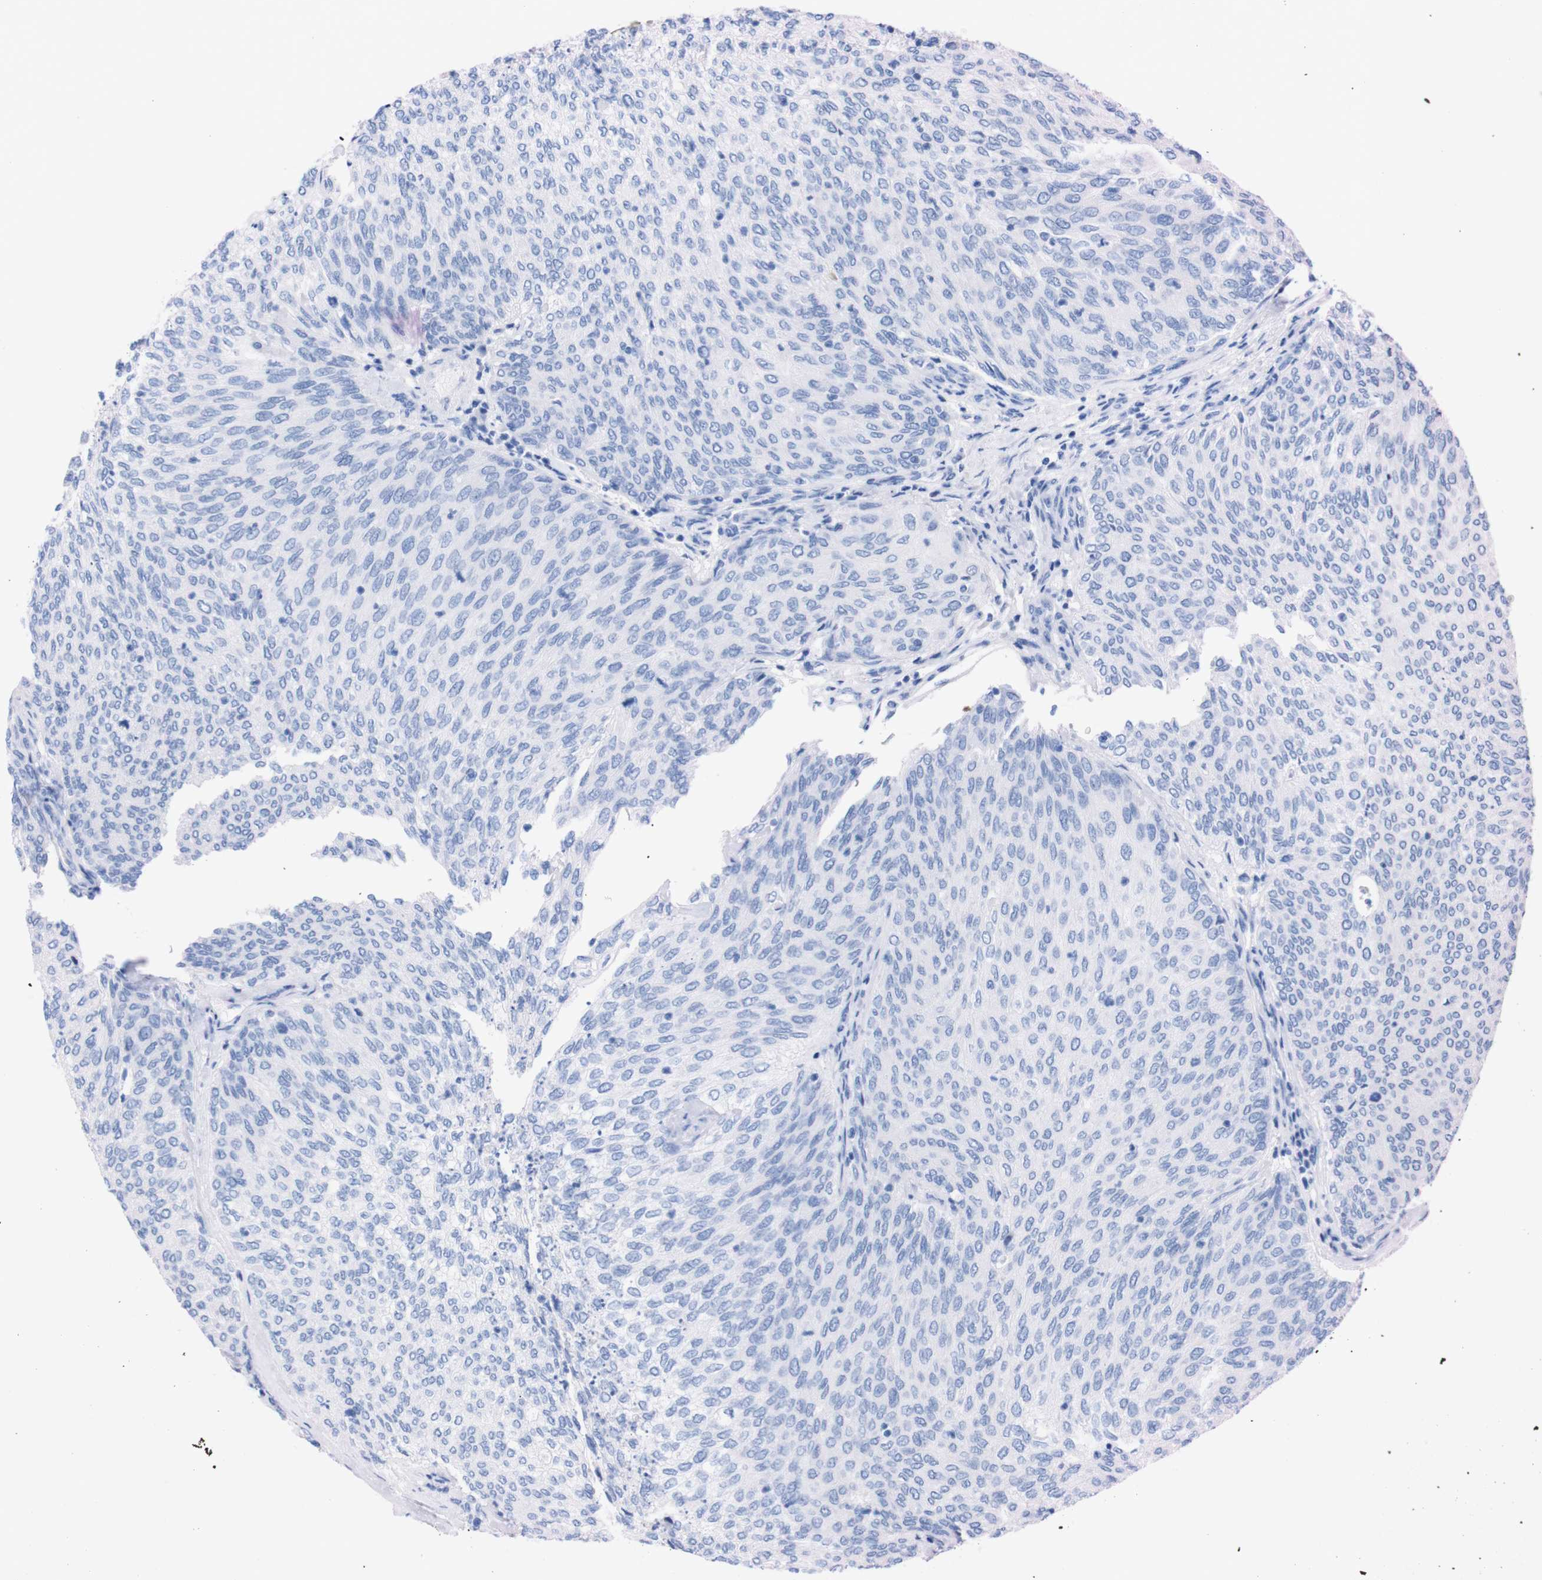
{"staining": {"intensity": "negative", "quantity": "none", "location": "none"}, "tissue": "urothelial cancer", "cell_type": "Tumor cells", "image_type": "cancer", "snomed": [{"axis": "morphology", "description": "Urothelial carcinoma, Low grade"}, {"axis": "topography", "description": "Urinary bladder"}], "caption": "The micrograph shows no significant staining in tumor cells of urothelial cancer.", "gene": "P2RY12", "patient": {"sex": "female", "age": 79}}